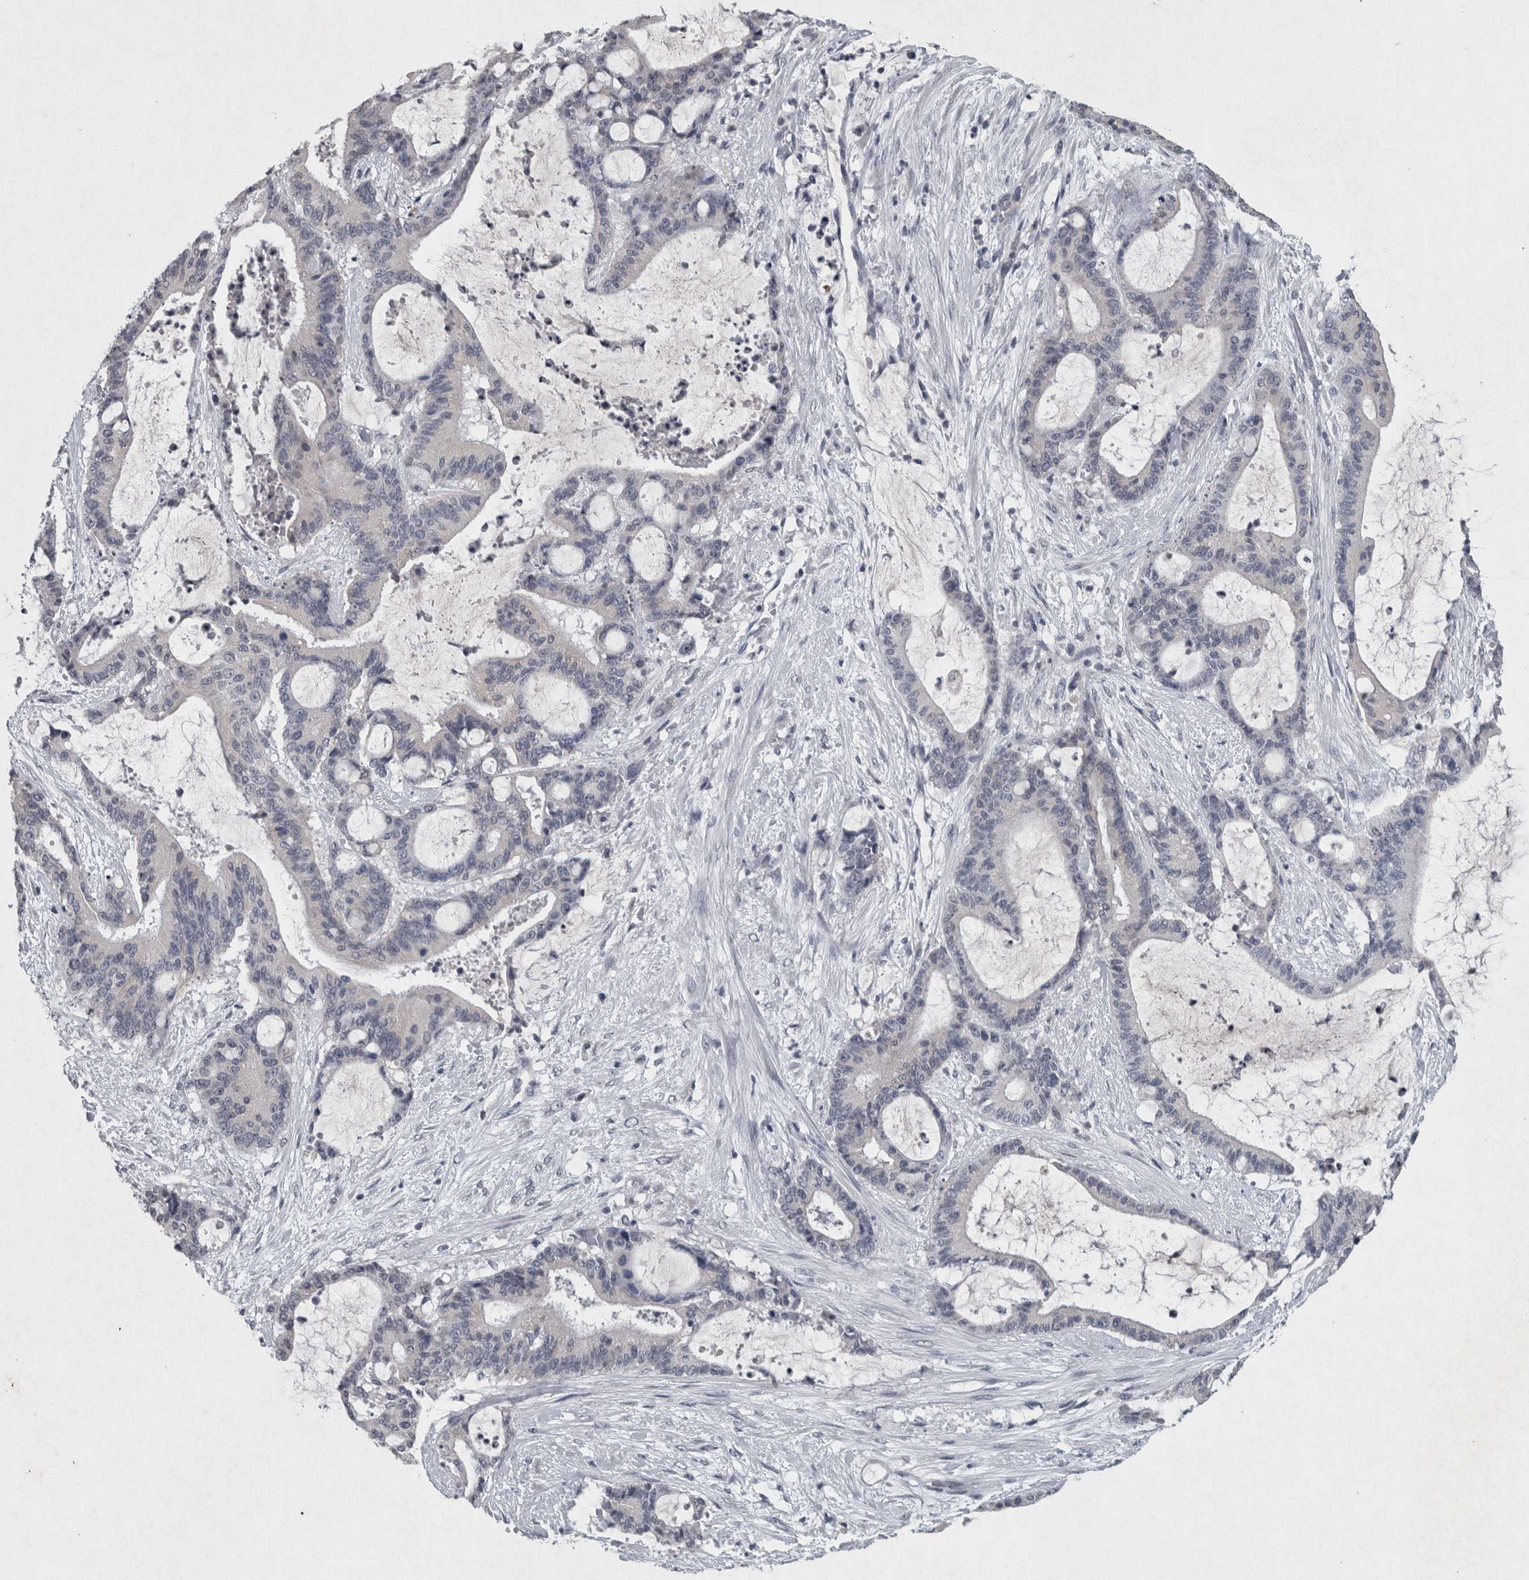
{"staining": {"intensity": "negative", "quantity": "none", "location": "none"}, "tissue": "liver cancer", "cell_type": "Tumor cells", "image_type": "cancer", "snomed": [{"axis": "morphology", "description": "Cholangiocarcinoma"}, {"axis": "topography", "description": "Liver"}], "caption": "There is no significant positivity in tumor cells of liver cancer.", "gene": "WNT7A", "patient": {"sex": "female", "age": 73}}